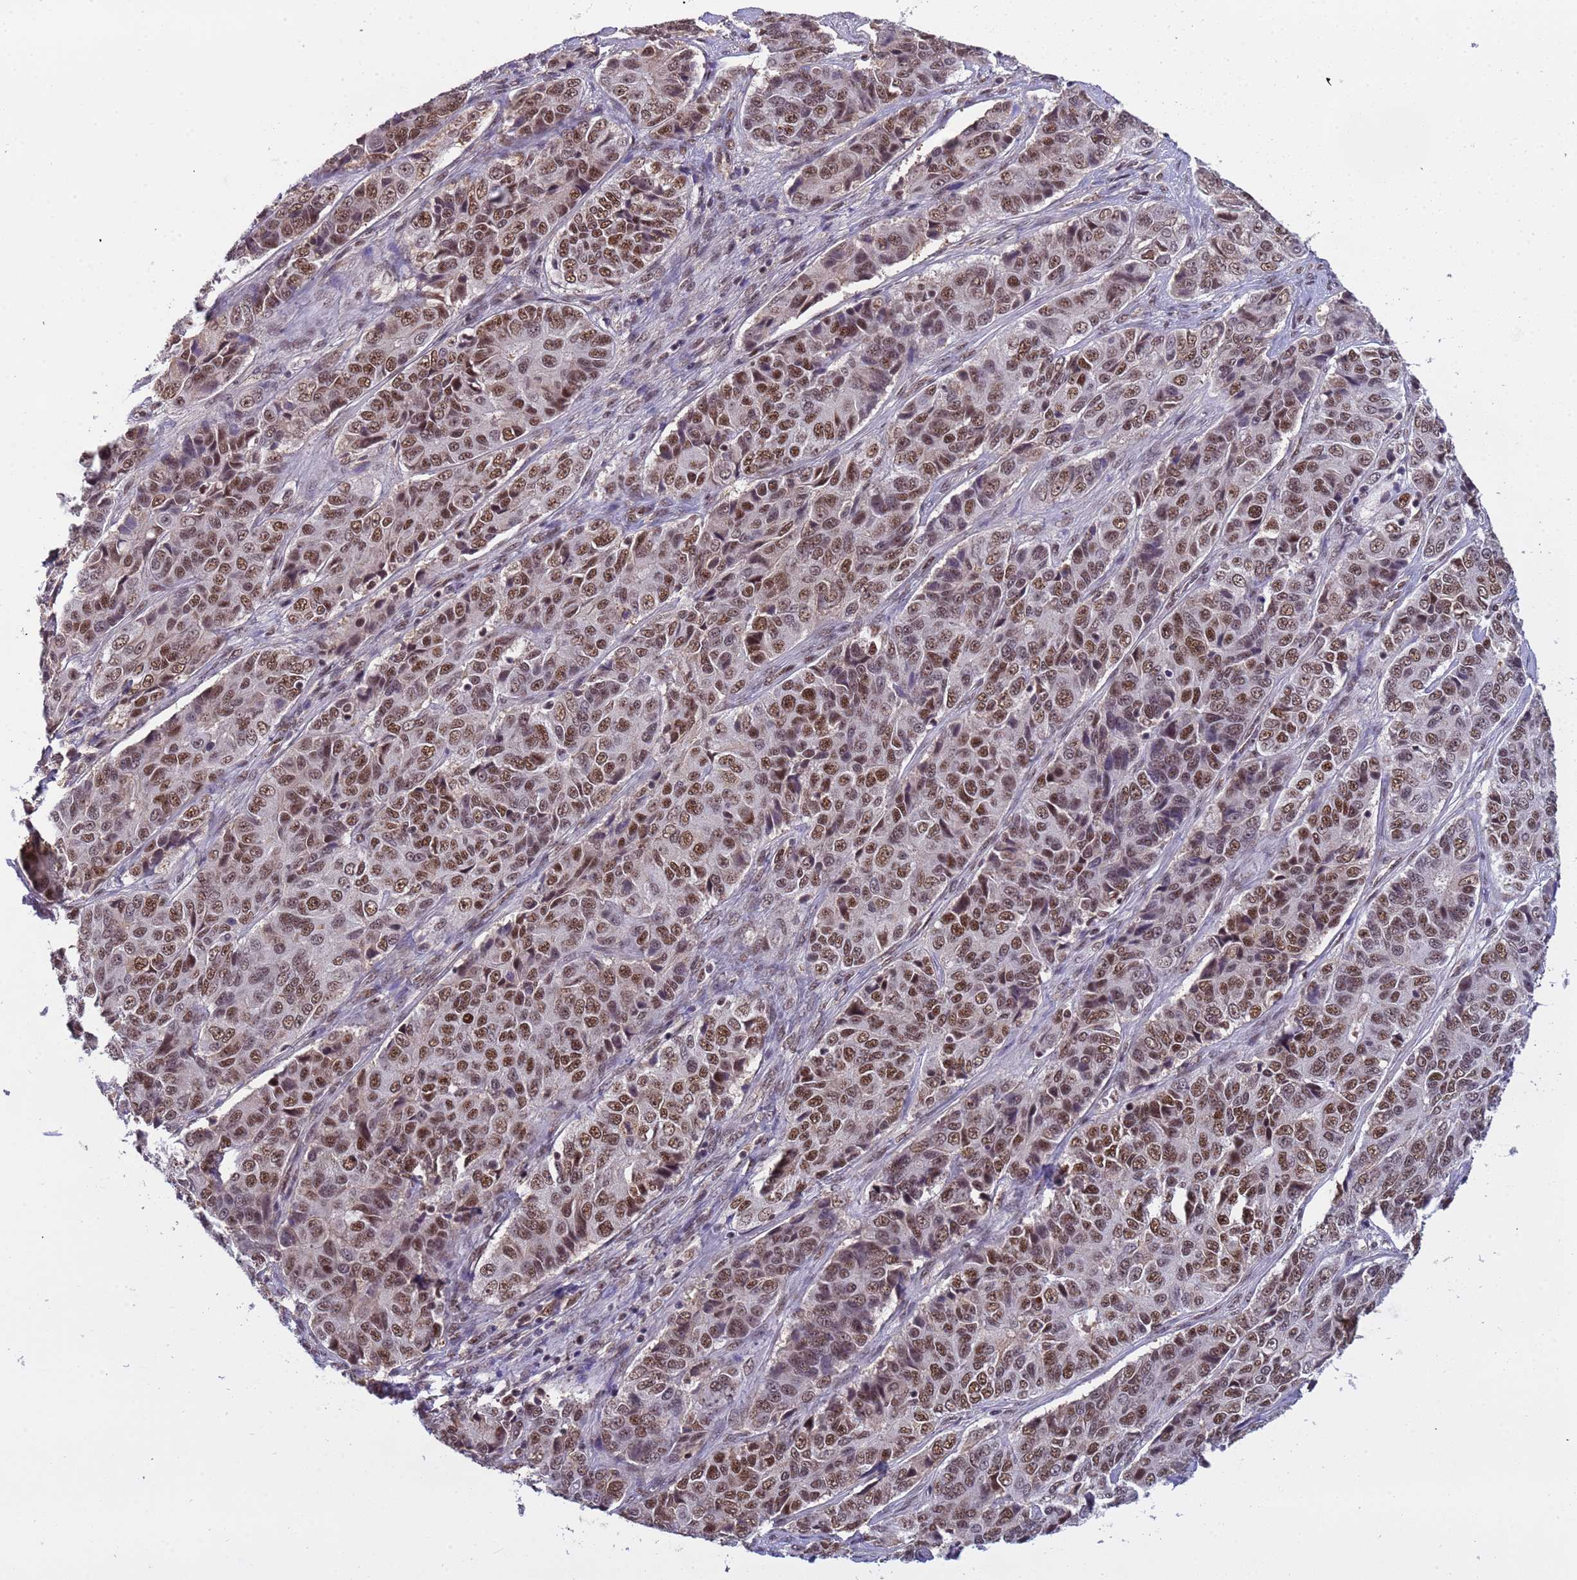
{"staining": {"intensity": "strong", "quantity": ">75%", "location": "nuclear"}, "tissue": "ovarian cancer", "cell_type": "Tumor cells", "image_type": "cancer", "snomed": [{"axis": "morphology", "description": "Carcinoma, endometroid"}, {"axis": "topography", "description": "Ovary"}], "caption": "DAB (3,3'-diaminobenzidine) immunohistochemical staining of human ovarian endometroid carcinoma reveals strong nuclear protein staining in approximately >75% of tumor cells.", "gene": "SRRT", "patient": {"sex": "female", "age": 51}}